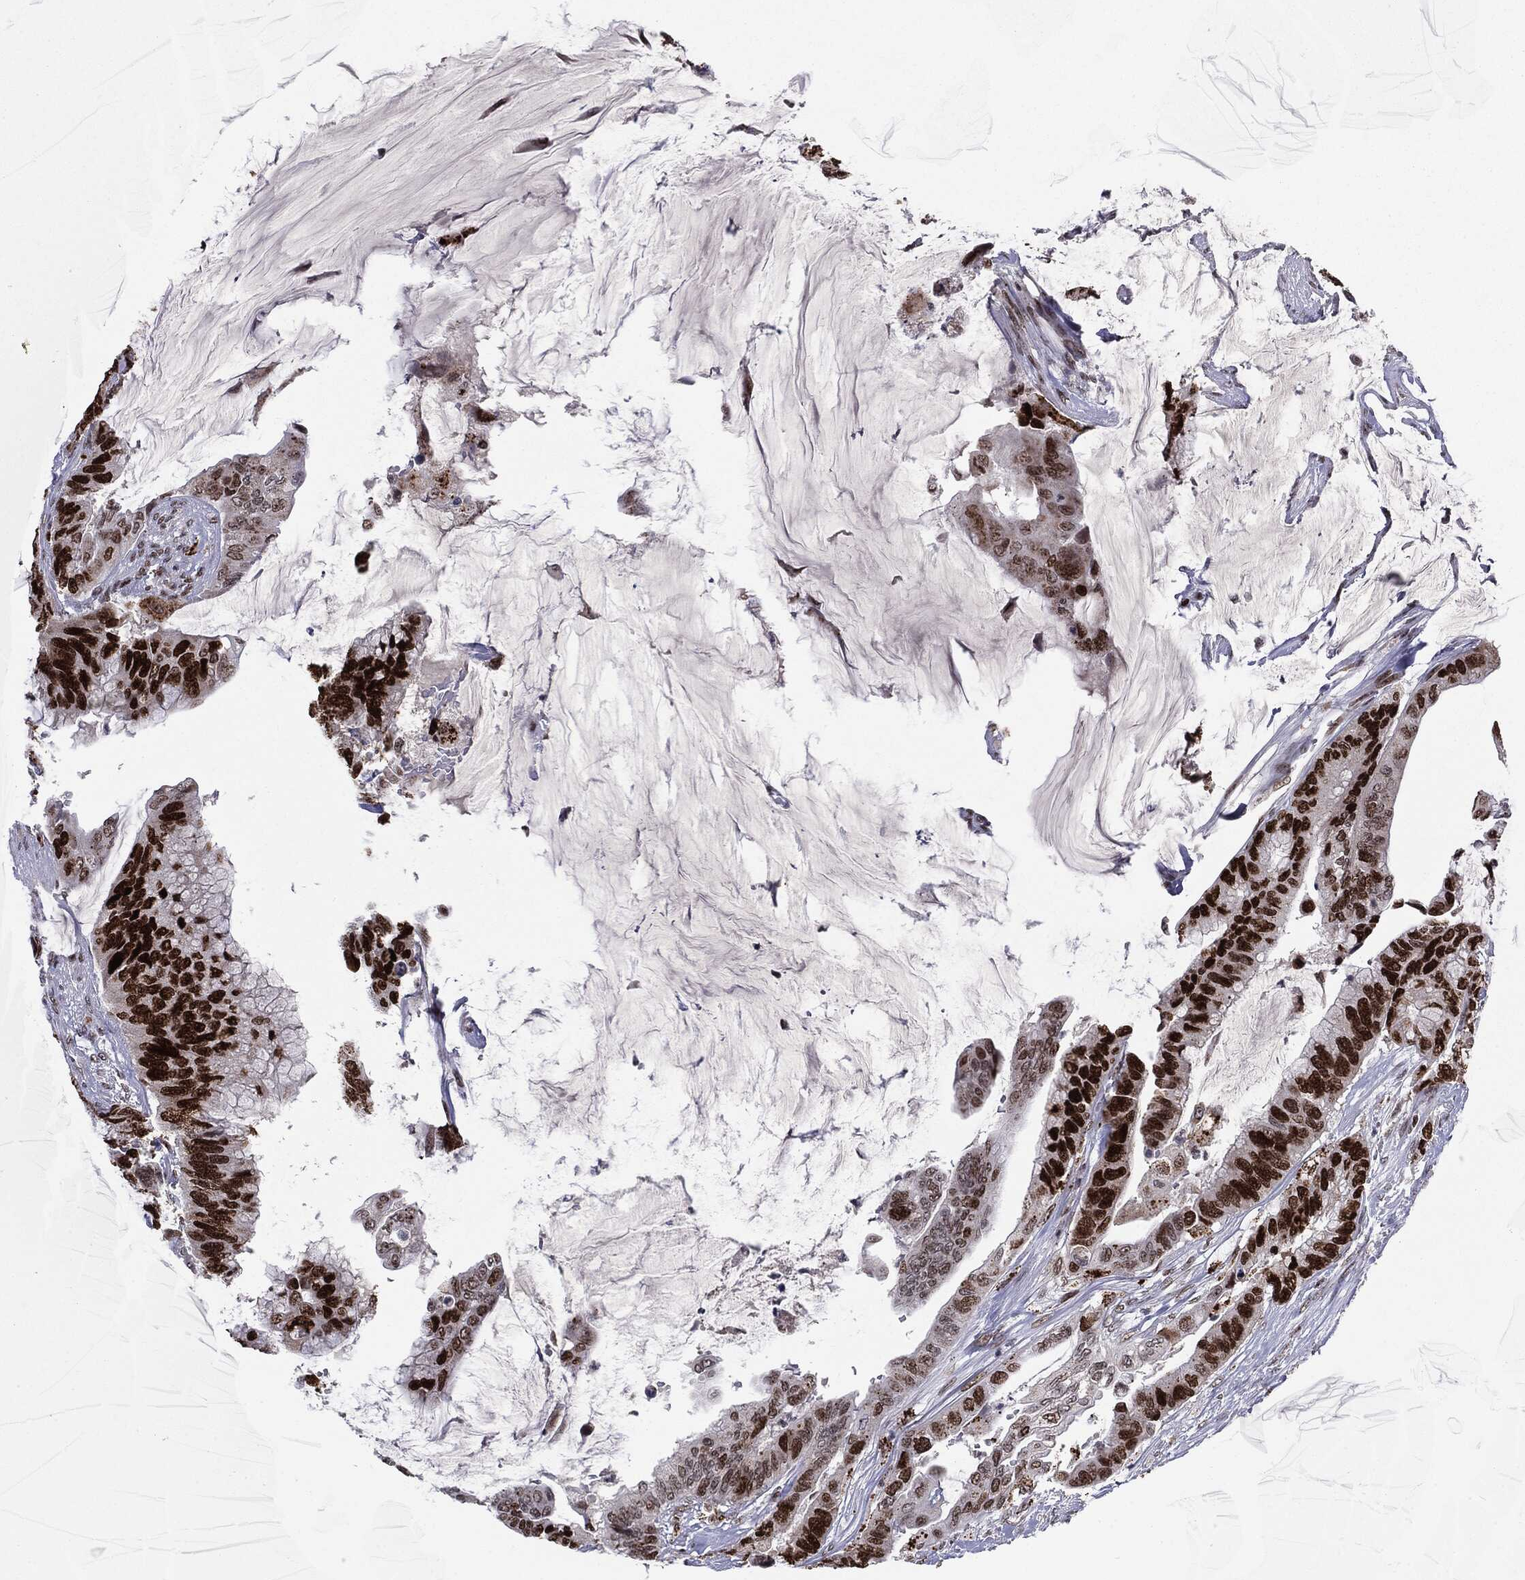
{"staining": {"intensity": "strong", "quantity": ">75%", "location": "nuclear"}, "tissue": "colorectal cancer", "cell_type": "Tumor cells", "image_type": "cancer", "snomed": [{"axis": "morphology", "description": "Adenocarcinoma, NOS"}, {"axis": "topography", "description": "Rectum"}], "caption": "Human colorectal cancer (adenocarcinoma) stained with a protein marker shows strong staining in tumor cells.", "gene": "MDC1", "patient": {"sex": "female", "age": 59}}